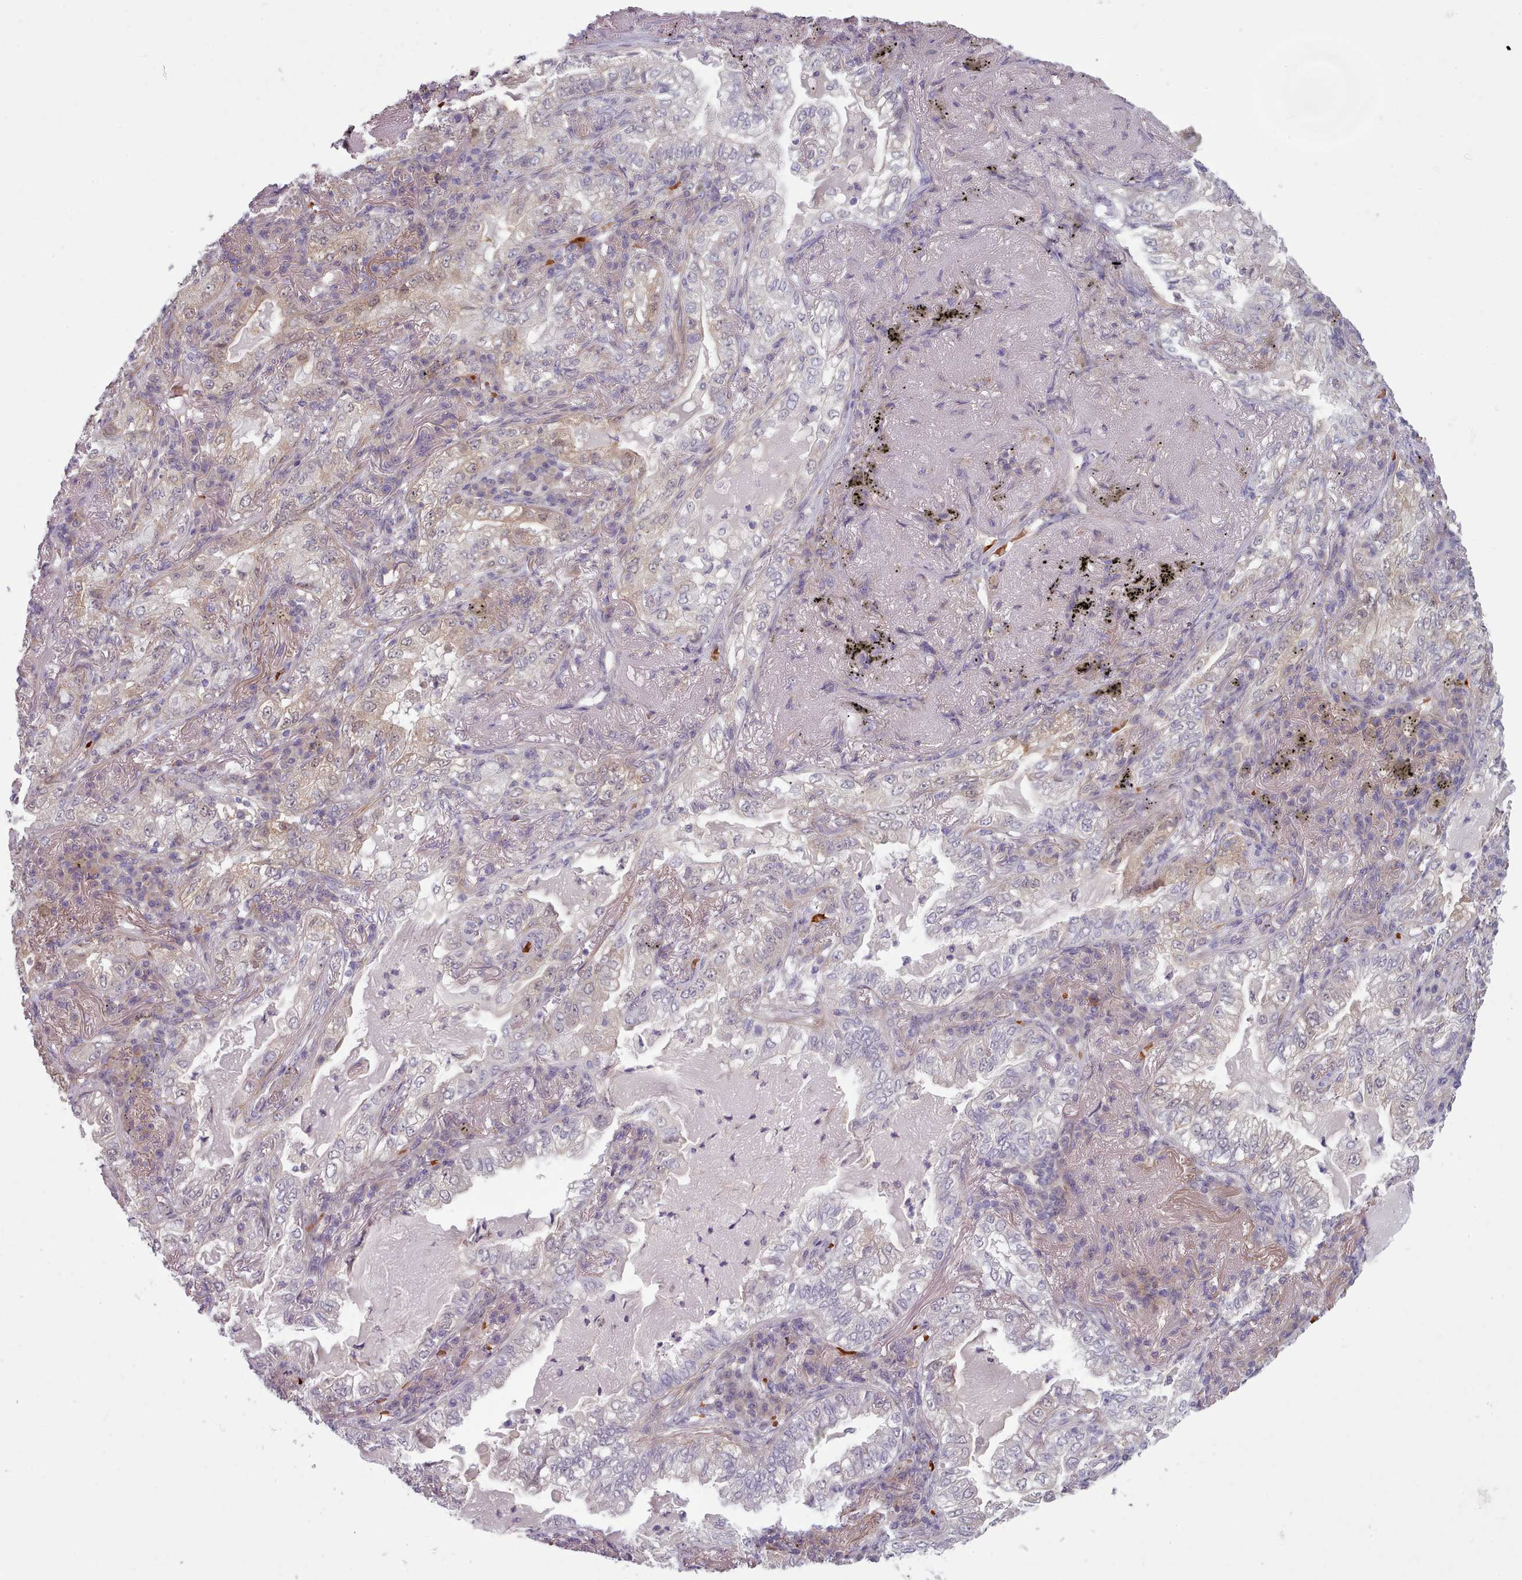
{"staining": {"intensity": "weak", "quantity": "<25%", "location": "nuclear"}, "tissue": "lung cancer", "cell_type": "Tumor cells", "image_type": "cancer", "snomed": [{"axis": "morphology", "description": "Adenocarcinoma, NOS"}, {"axis": "topography", "description": "Lung"}], "caption": "A photomicrograph of lung adenocarcinoma stained for a protein shows no brown staining in tumor cells.", "gene": "CLNS1A", "patient": {"sex": "female", "age": 73}}